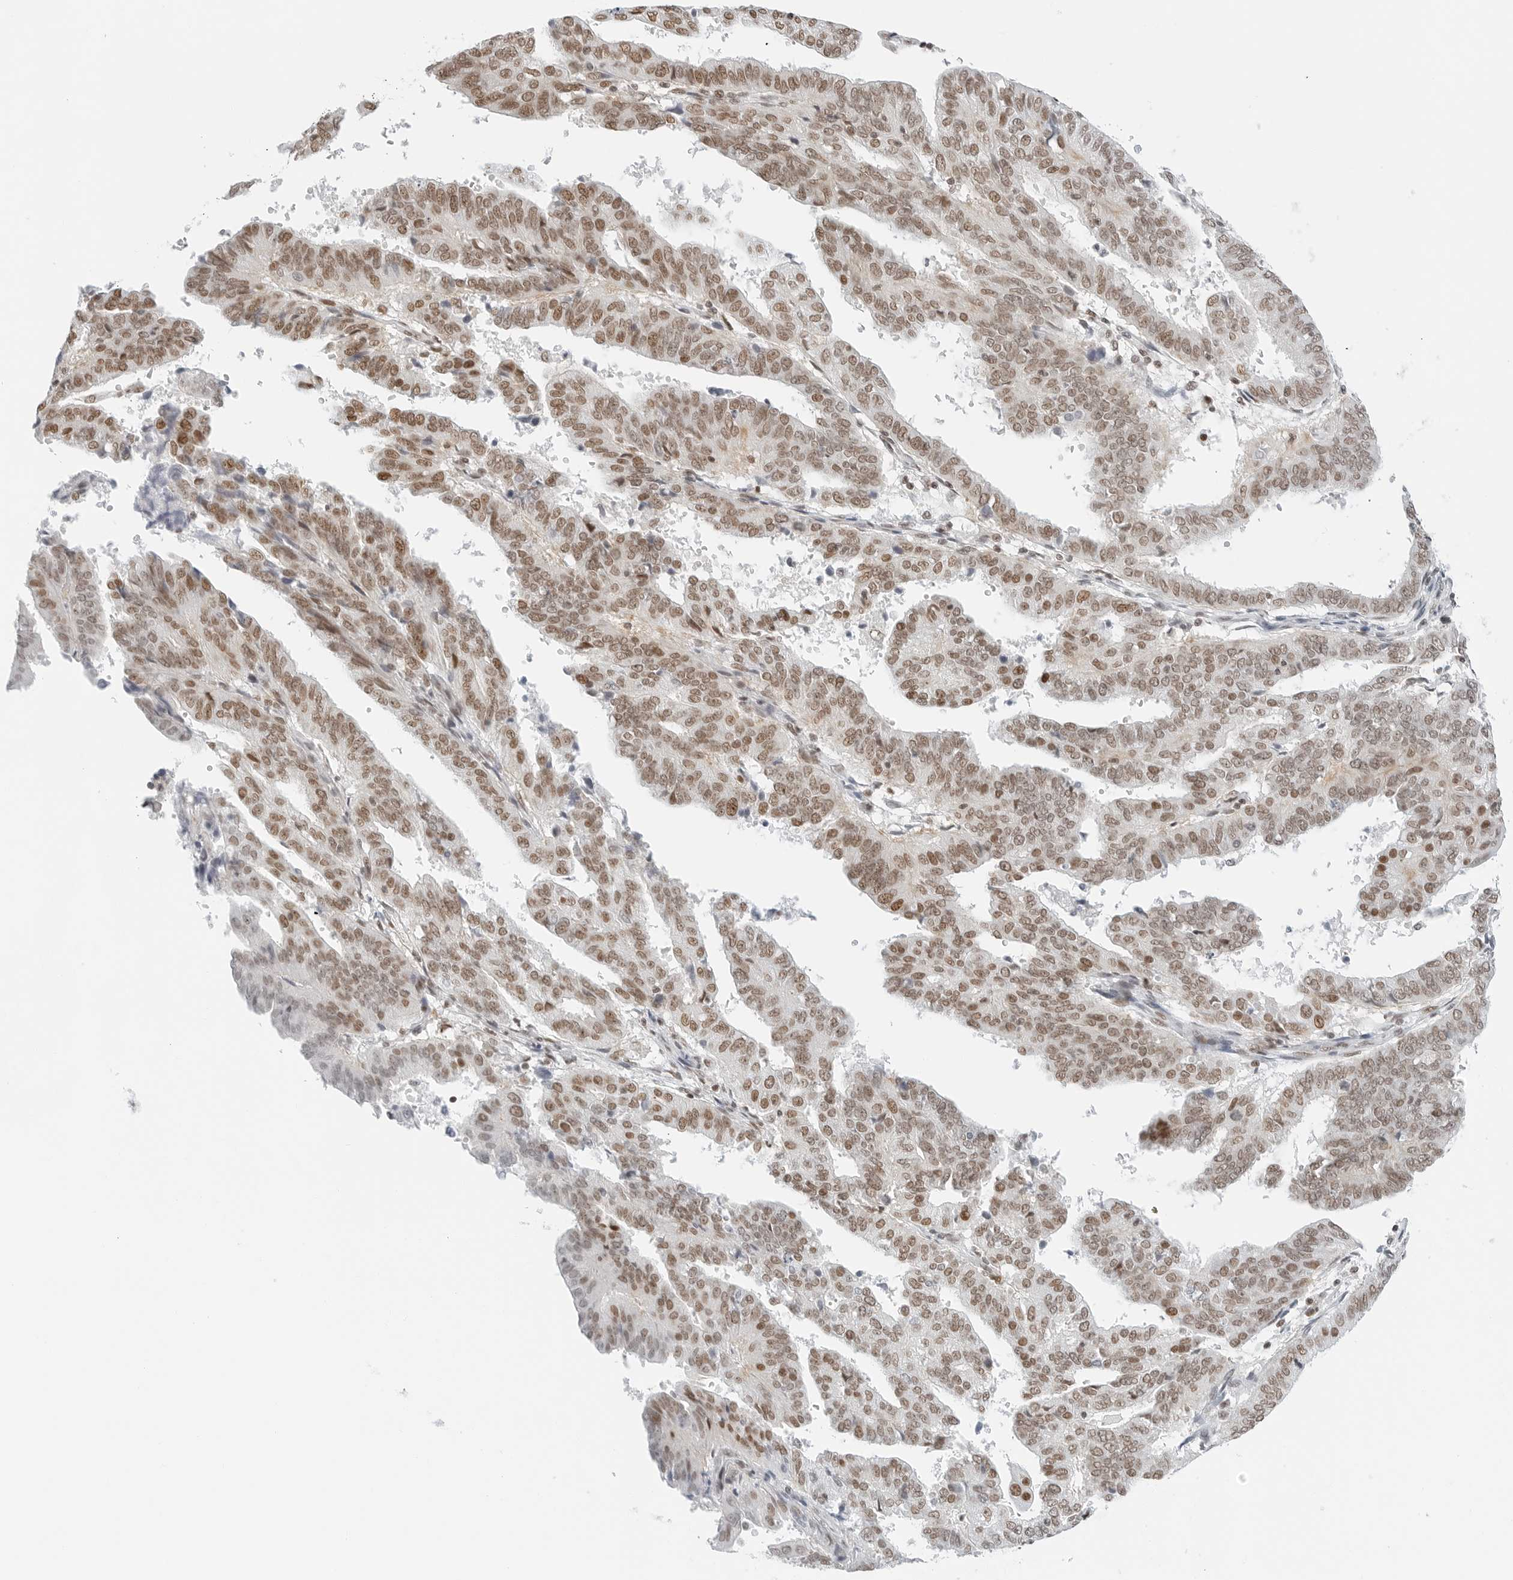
{"staining": {"intensity": "moderate", "quantity": ">75%", "location": "nuclear"}, "tissue": "endometrial cancer", "cell_type": "Tumor cells", "image_type": "cancer", "snomed": [{"axis": "morphology", "description": "Adenocarcinoma, NOS"}, {"axis": "topography", "description": "Uterus"}], "caption": "The micrograph exhibits staining of endometrial cancer, revealing moderate nuclear protein staining (brown color) within tumor cells. (brown staining indicates protein expression, while blue staining denotes nuclei).", "gene": "CRTC2", "patient": {"sex": "female", "age": 77}}